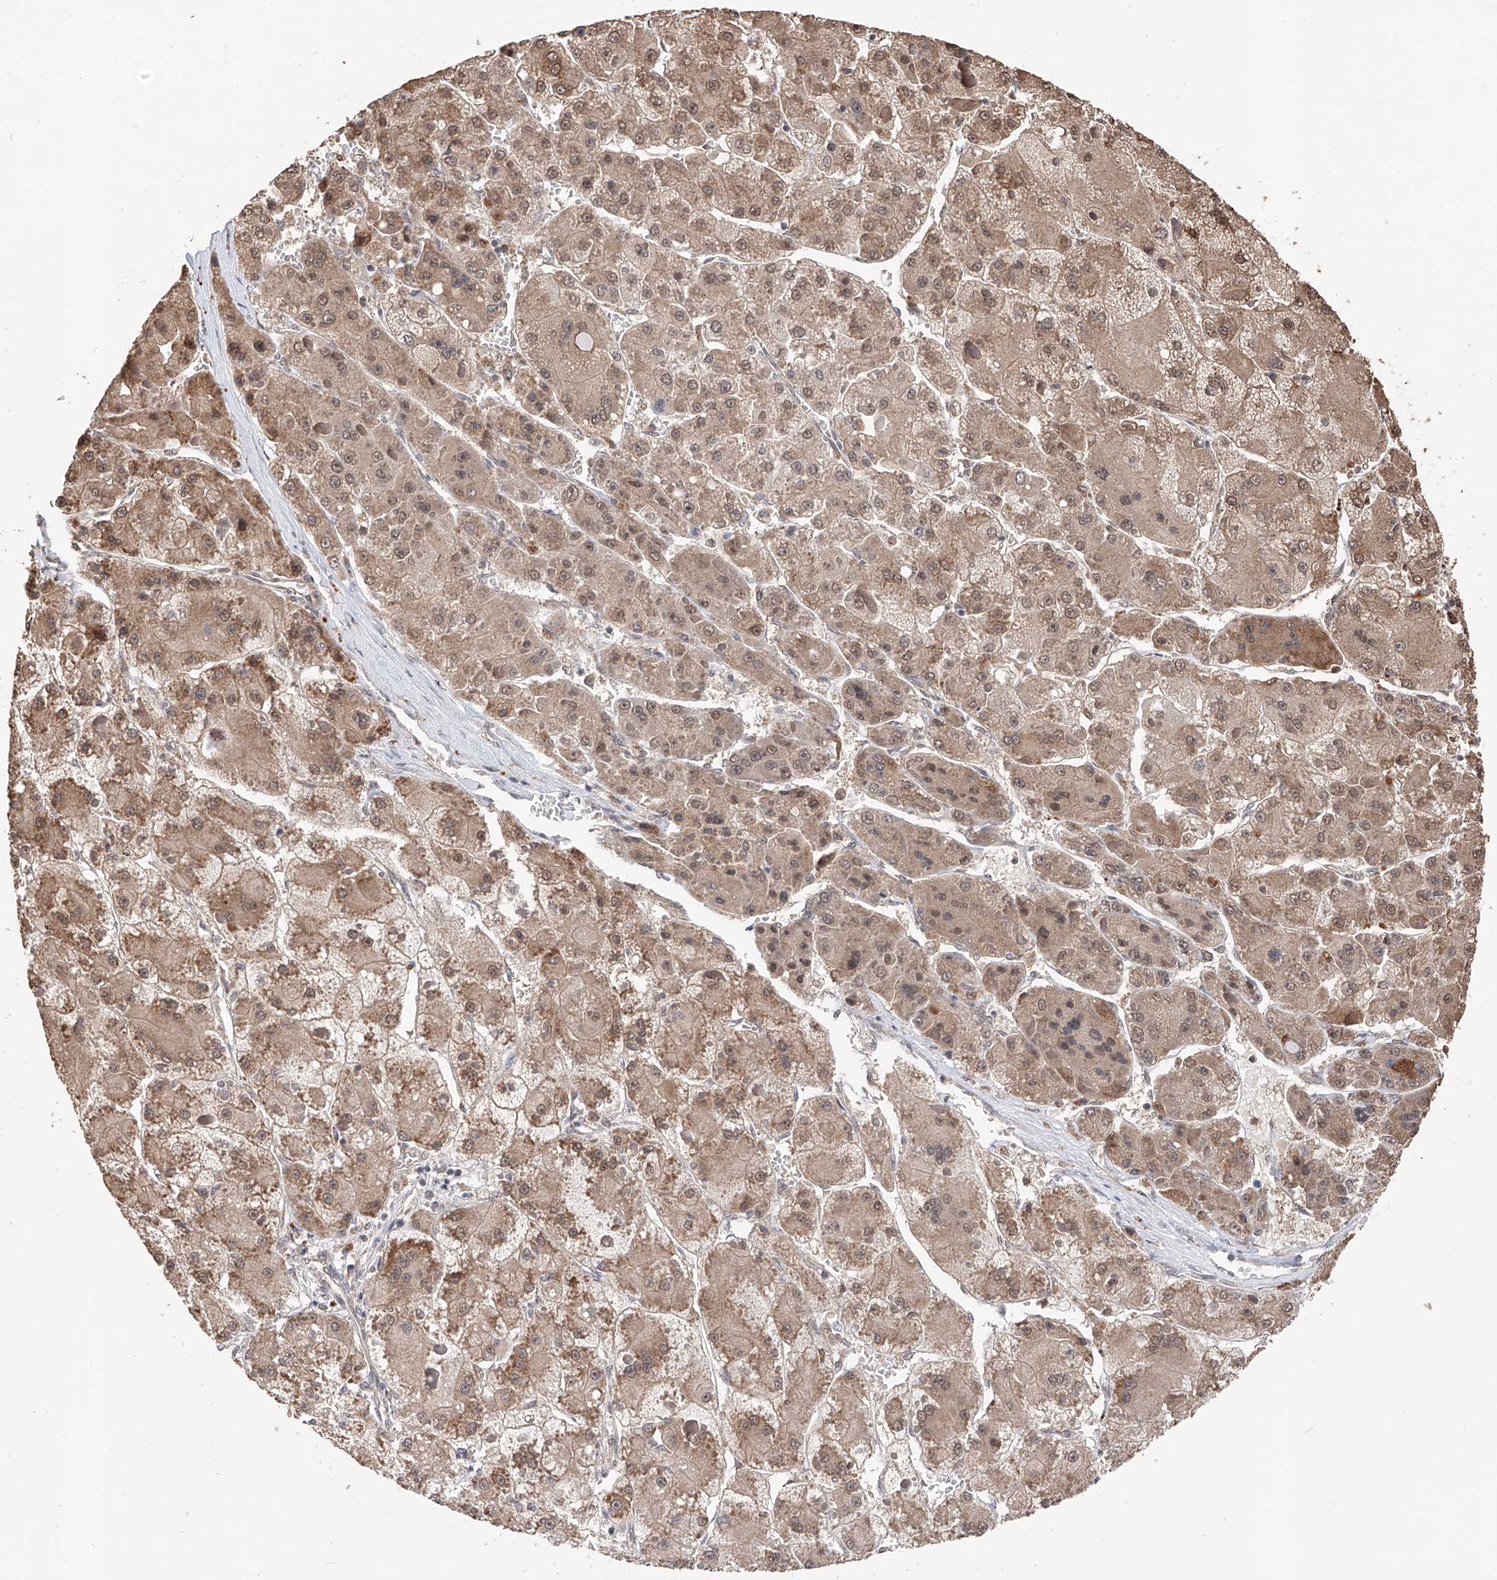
{"staining": {"intensity": "moderate", "quantity": ">75%", "location": "cytoplasmic/membranous,nuclear"}, "tissue": "liver cancer", "cell_type": "Tumor cells", "image_type": "cancer", "snomed": [{"axis": "morphology", "description": "Carcinoma, Hepatocellular, NOS"}, {"axis": "topography", "description": "Liver"}], "caption": "The immunohistochemical stain highlights moderate cytoplasmic/membranous and nuclear positivity in tumor cells of liver hepatocellular carcinoma tissue. The protein is stained brown, and the nuclei are stained in blue (DAB IHC with brightfield microscopy, high magnification).", "gene": "FAM135A", "patient": {"sex": "female", "age": 73}}